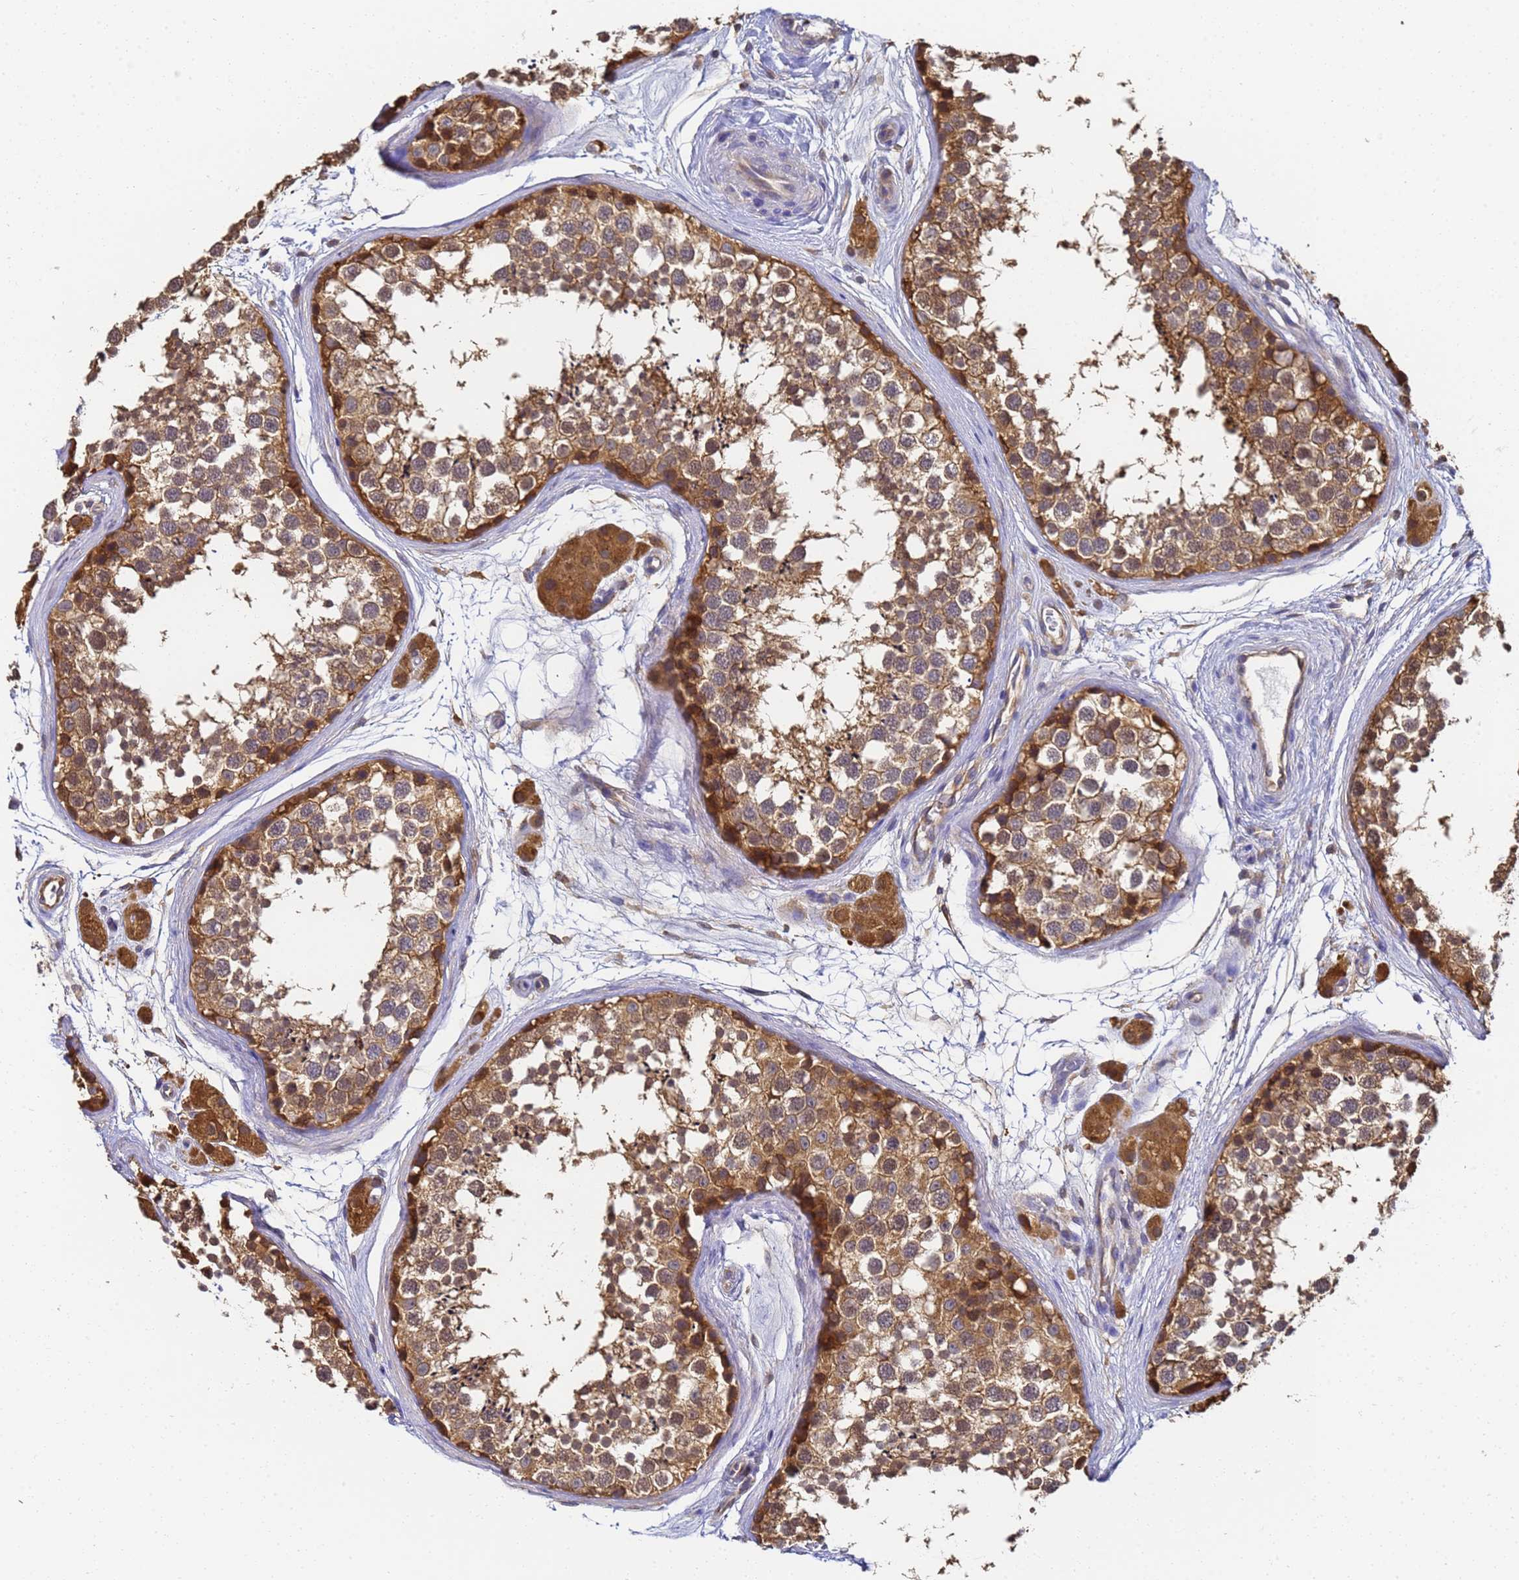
{"staining": {"intensity": "moderate", "quantity": ">75%", "location": "cytoplasmic/membranous"}, "tissue": "testis", "cell_type": "Cells in seminiferous ducts", "image_type": "normal", "snomed": [{"axis": "morphology", "description": "Normal tissue, NOS"}, {"axis": "topography", "description": "Testis"}], "caption": "The immunohistochemical stain highlights moderate cytoplasmic/membranous positivity in cells in seminiferous ducts of unremarkable testis.", "gene": "NME1", "patient": {"sex": "male", "age": 56}}